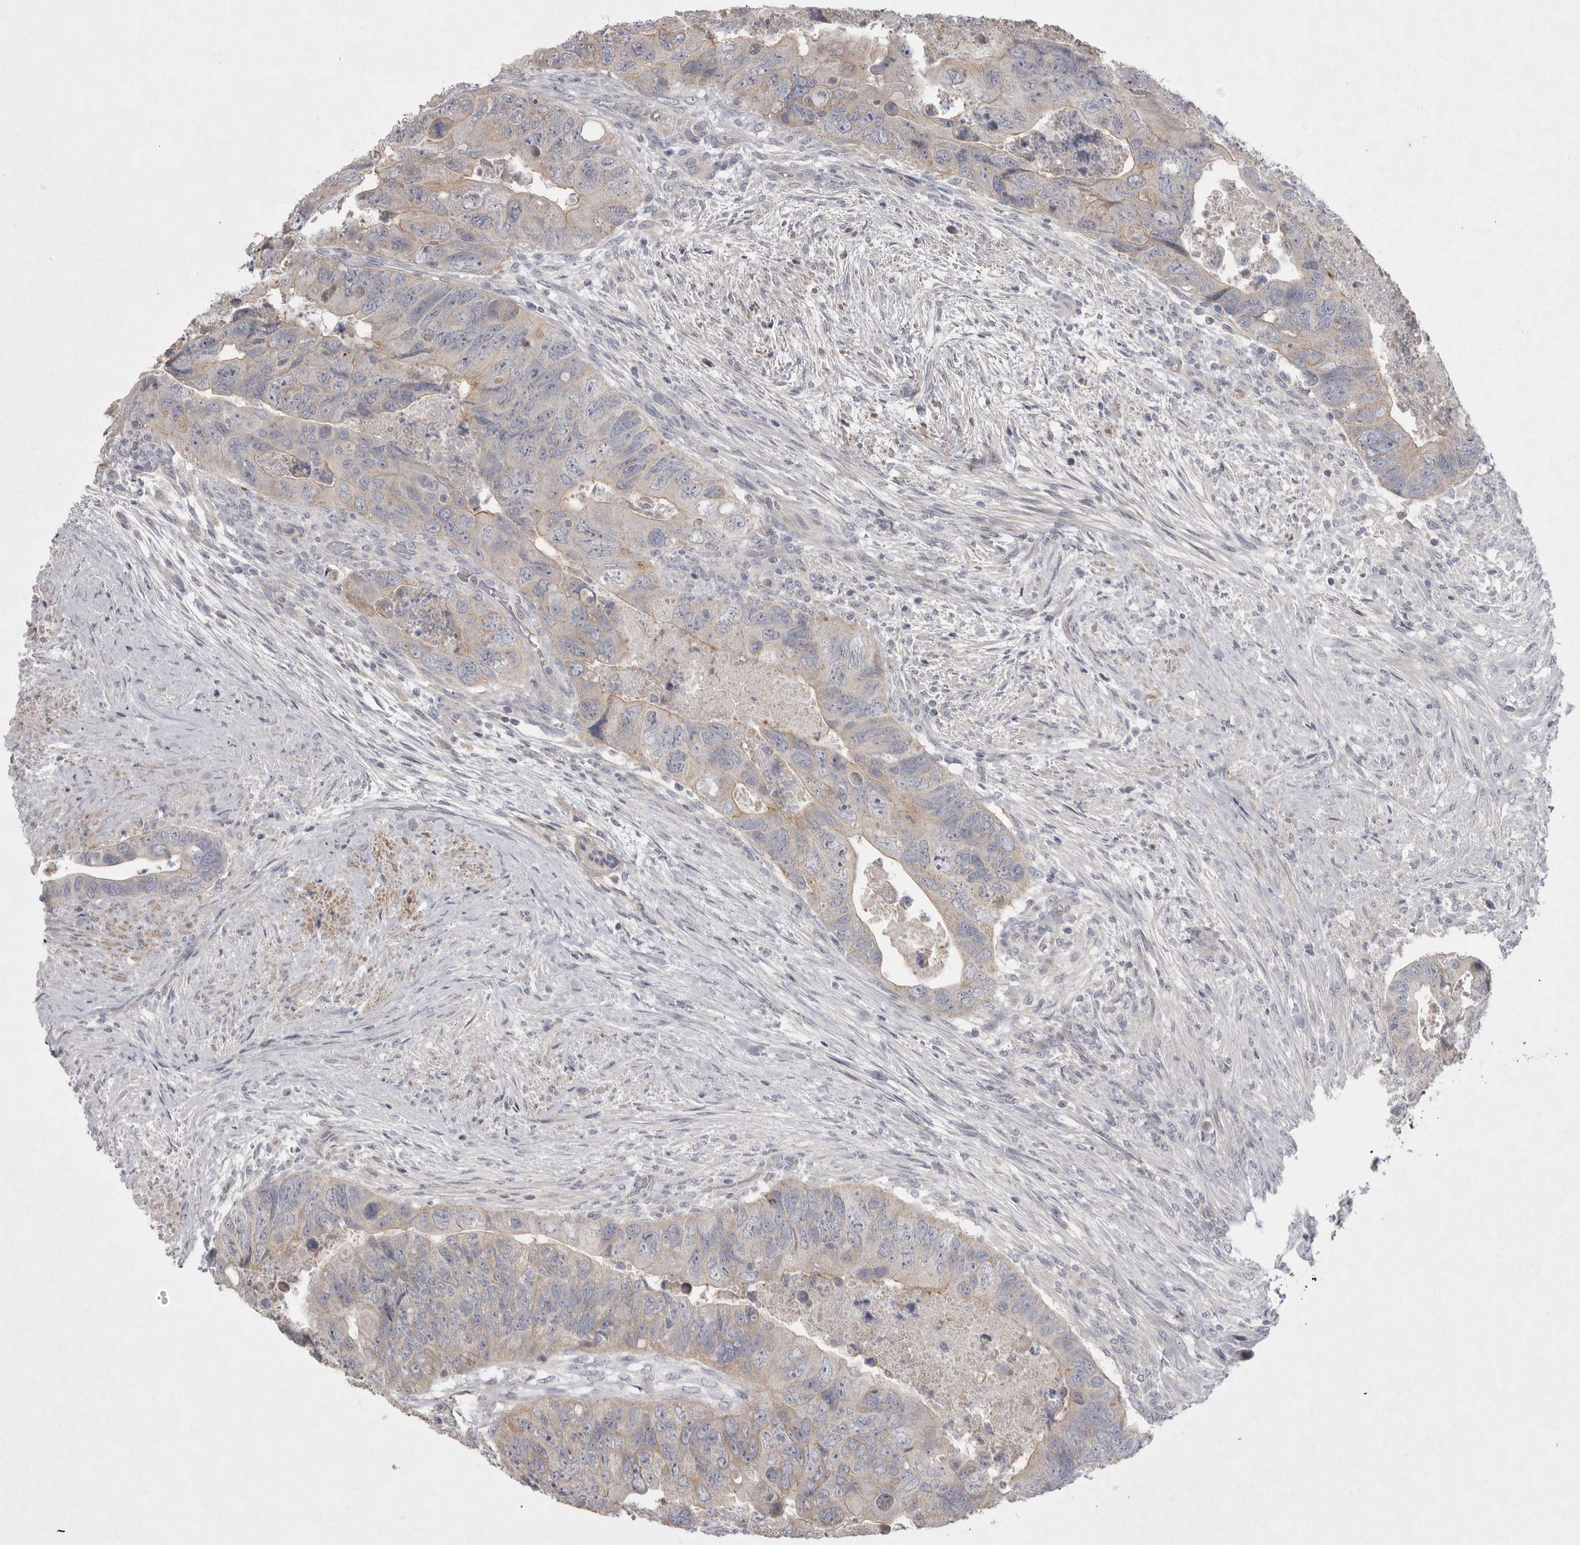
{"staining": {"intensity": "negative", "quantity": "none", "location": "none"}, "tissue": "colorectal cancer", "cell_type": "Tumor cells", "image_type": "cancer", "snomed": [{"axis": "morphology", "description": "Adenocarcinoma, NOS"}, {"axis": "topography", "description": "Rectum"}], "caption": "DAB immunohistochemical staining of adenocarcinoma (colorectal) shows no significant expression in tumor cells.", "gene": "VANGL2", "patient": {"sex": "male", "age": 63}}